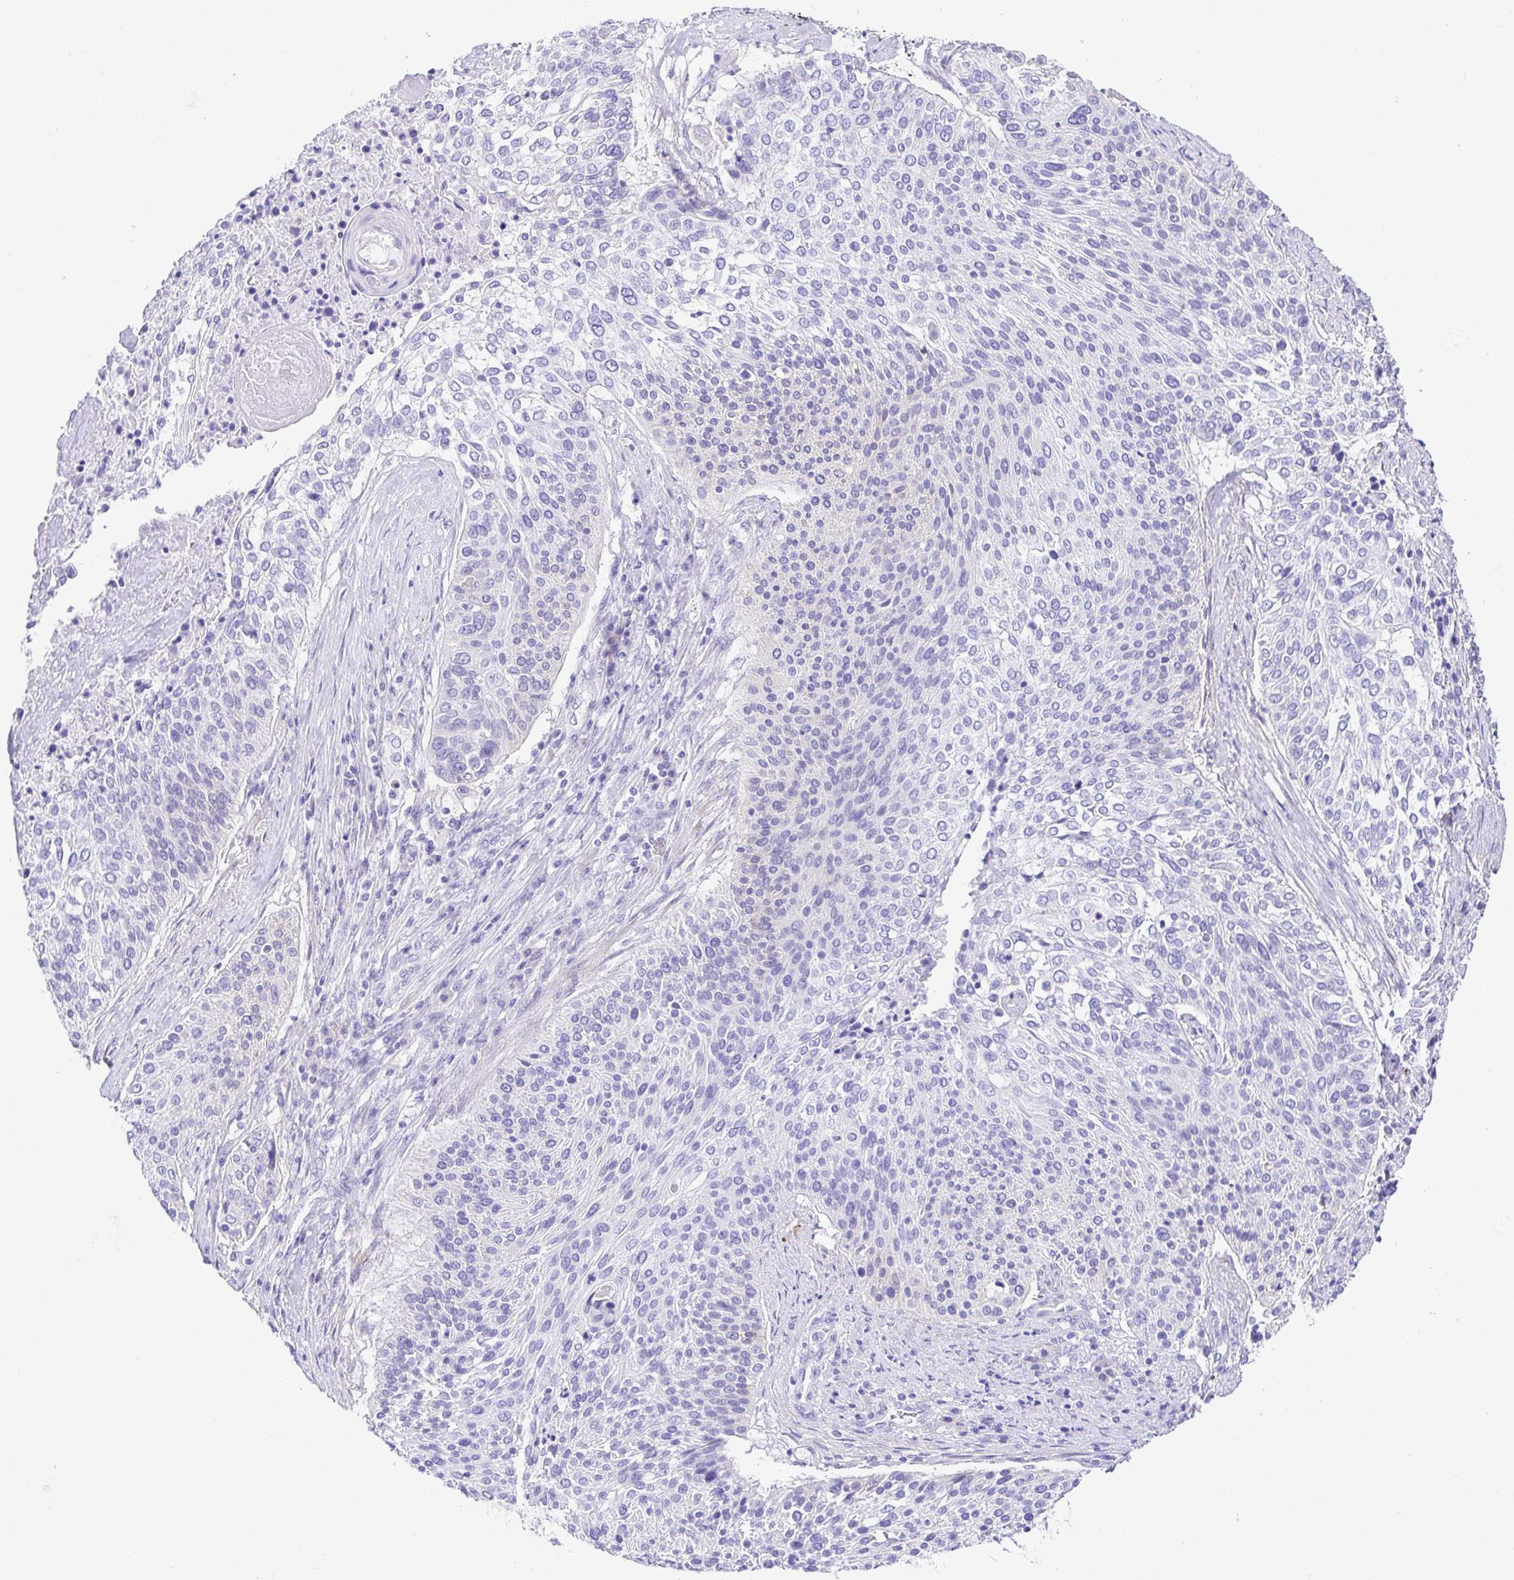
{"staining": {"intensity": "negative", "quantity": "none", "location": "none"}, "tissue": "cervical cancer", "cell_type": "Tumor cells", "image_type": "cancer", "snomed": [{"axis": "morphology", "description": "Squamous cell carcinoma, NOS"}, {"axis": "topography", "description": "Cervix"}], "caption": "This is an immunohistochemistry histopathology image of cervical cancer (squamous cell carcinoma). There is no expression in tumor cells.", "gene": "BACE2", "patient": {"sex": "female", "age": 31}}